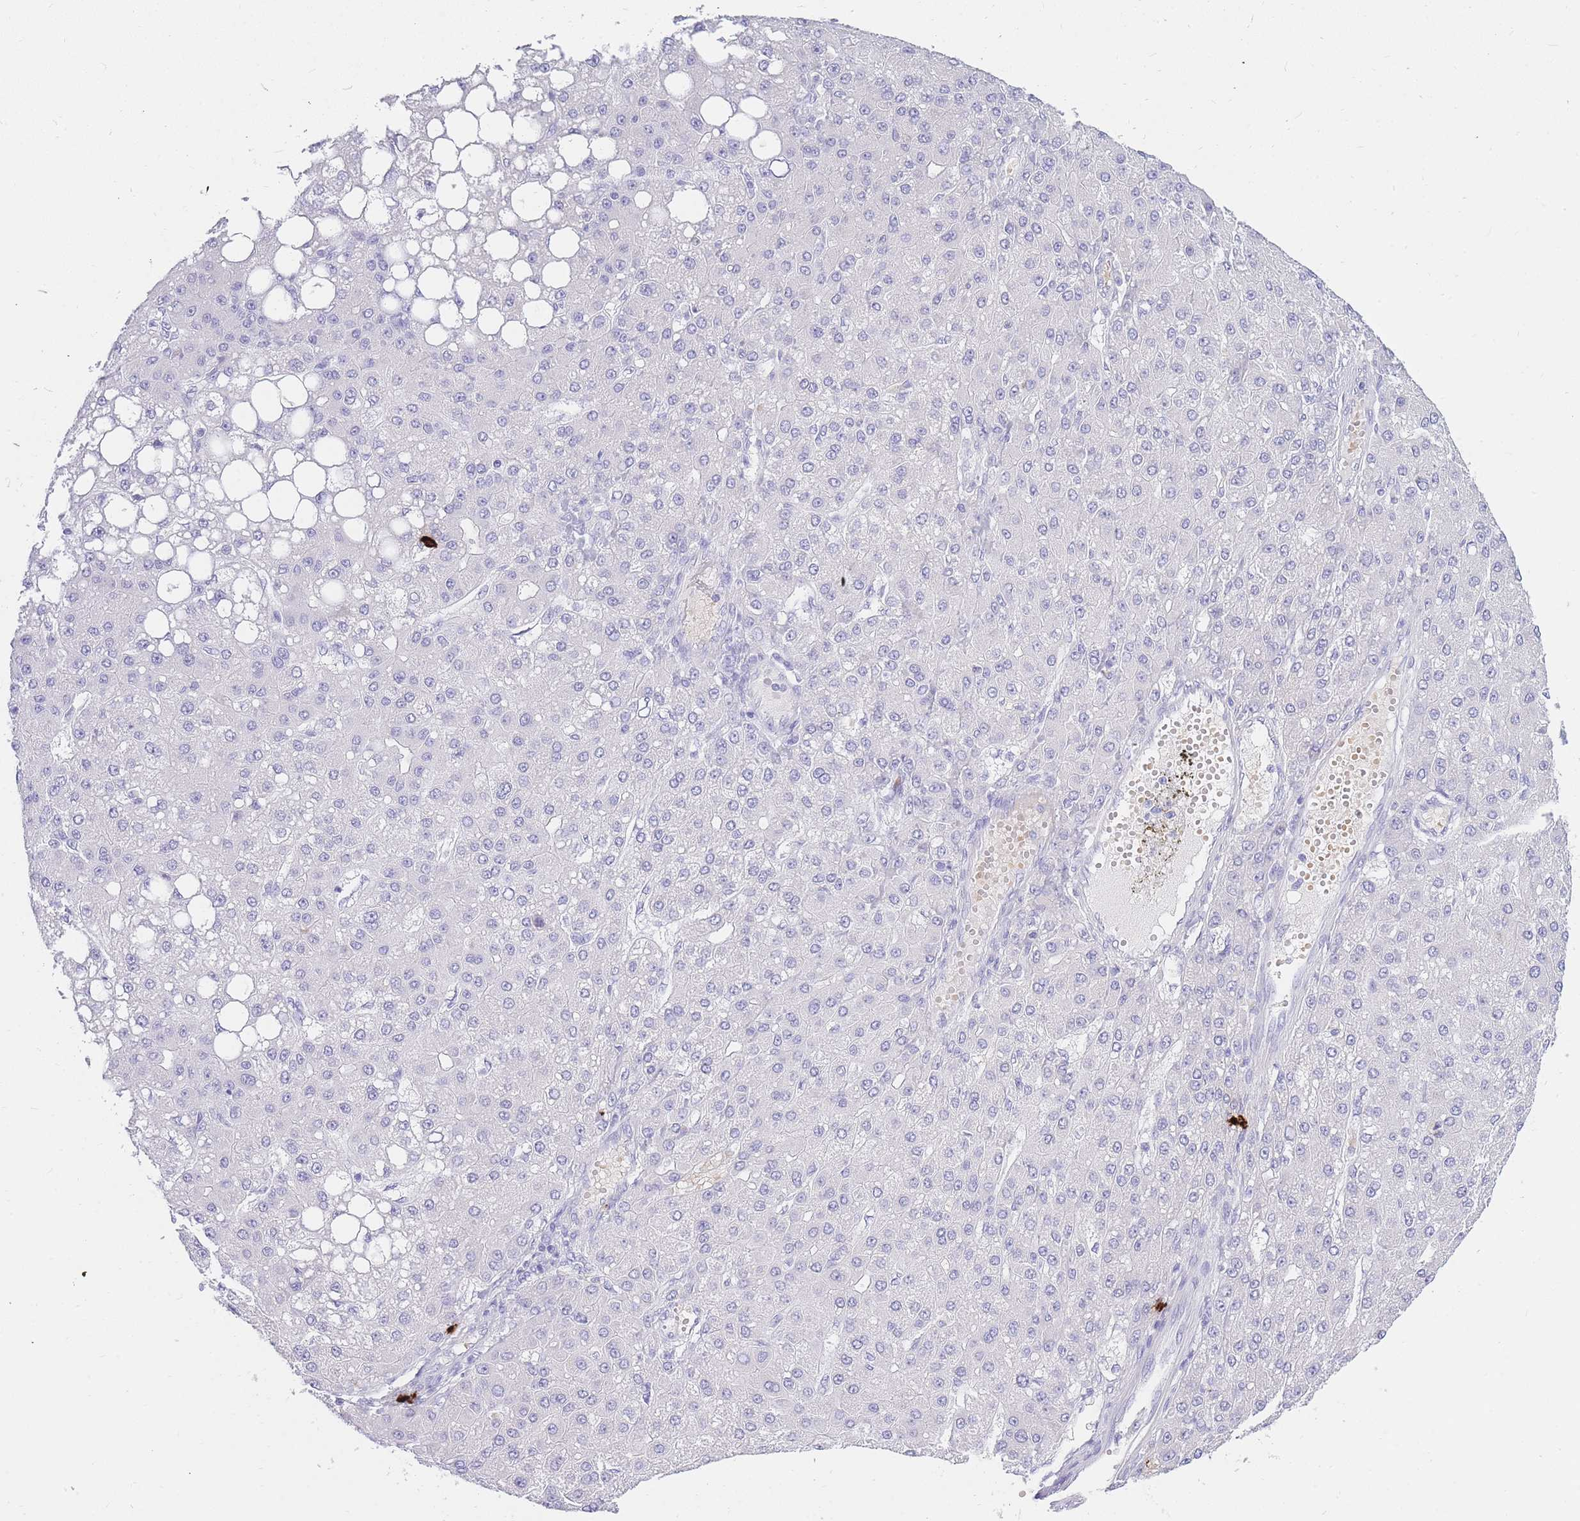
{"staining": {"intensity": "negative", "quantity": "none", "location": "none"}, "tissue": "liver cancer", "cell_type": "Tumor cells", "image_type": "cancer", "snomed": [{"axis": "morphology", "description": "Carcinoma, Hepatocellular, NOS"}, {"axis": "topography", "description": "Liver"}], "caption": "IHC of human liver cancer demonstrates no staining in tumor cells. (DAB (3,3'-diaminobenzidine) IHC with hematoxylin counter stain).", "gene": "TPSD1", "patient": {"sex": "male", "age": 67}}